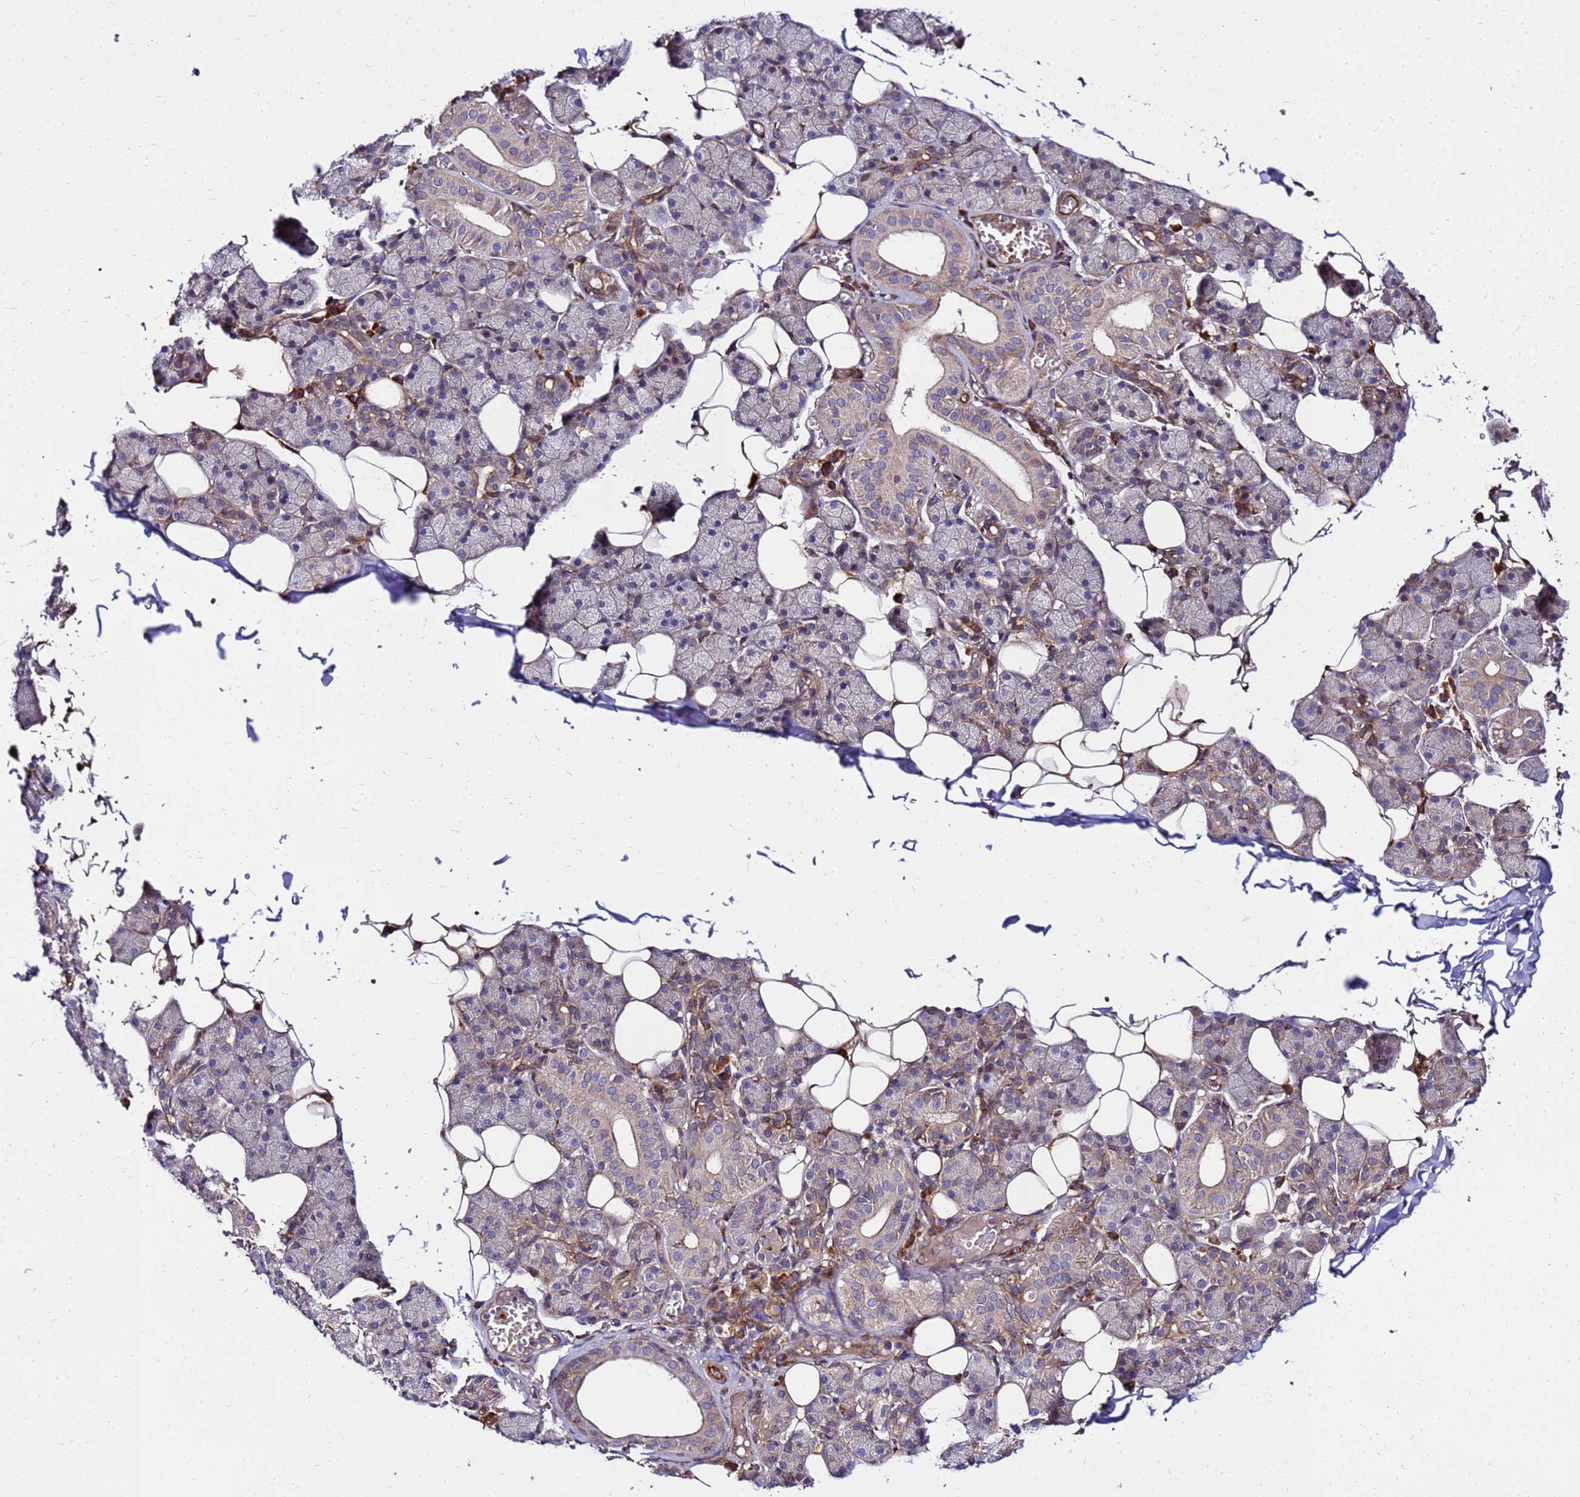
{"staining": {"intensity": "weak", "quantity": "25%-75%", "location": "cytoplasmic/membranous"}, "tissue": "salivary gland", "cell_type": "Glandular cells", "image_type": "normal", "snomed": [{"axis": "morphology", "description": "Normal tissue, NOS"}, {"axis": "topography", "description": "Salivary gland"}], "caption": "Weak cytoplasmic/membranous positivity is appreciated in approximately 25%-75% of glandular cells in normal salivary gland. Immunohistochemistry (ihc) stains the protein of interest in brown and the nuclei are stained blue.", "gene": "WWC2", "patient": {"sex": "female", "age": 33}}